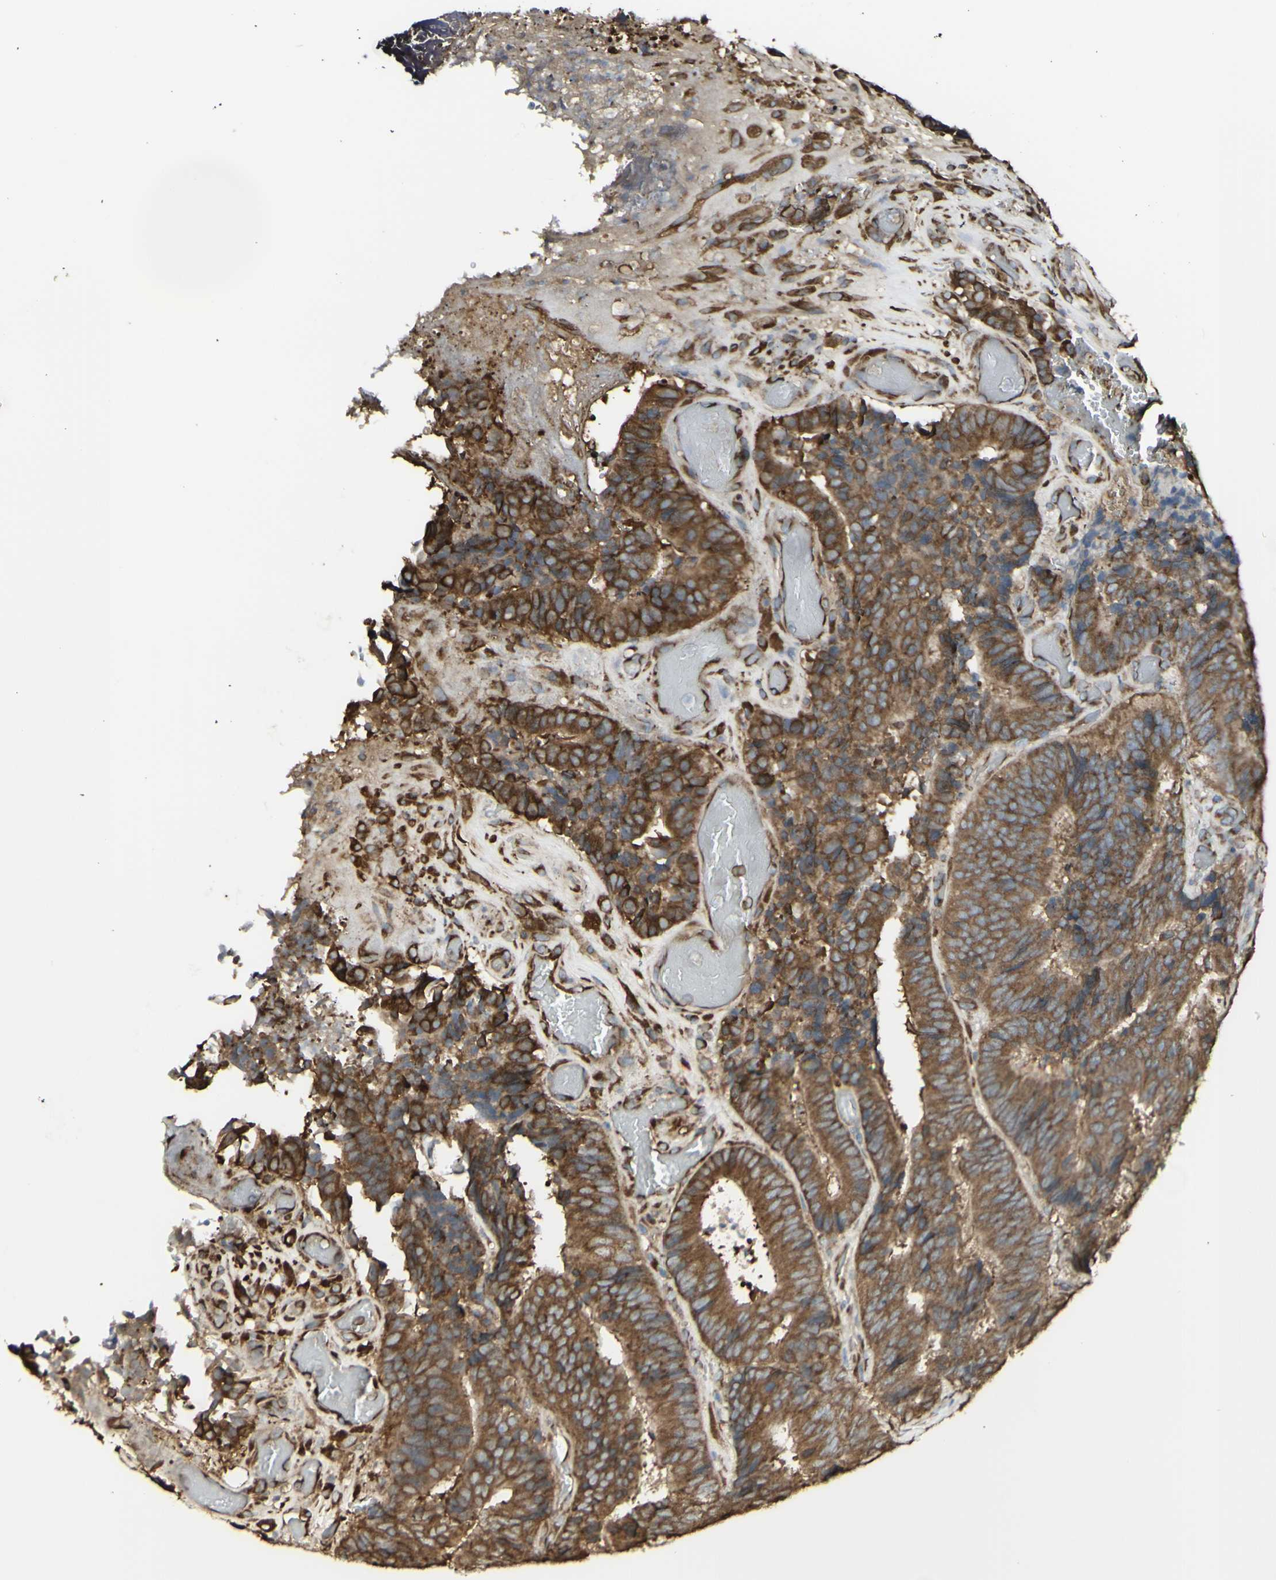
{"staining": {"intensity": "moderate", "quantity": ">75%", "location": "cytoplasmic/membranous"}, "tissue": "colorectal cancer", "cell_type": "Tumor cells", "image_type": "cancer", "snomed": [{"axis": "morphology", "description": "Adenocarcinoma, NOS"}, {"axis": "topography", "description": "Rectum"}], "caption": "IHC histopathology image of human colorectal cancer (adenocarcinoma) stained for a protein (brown), which displays medium levels of moderate cytoplasmic/membranous staining in about >75% of tumor cells.", "gene": "EEF1B2", "patient": {"sex": "male", "age": 72}}